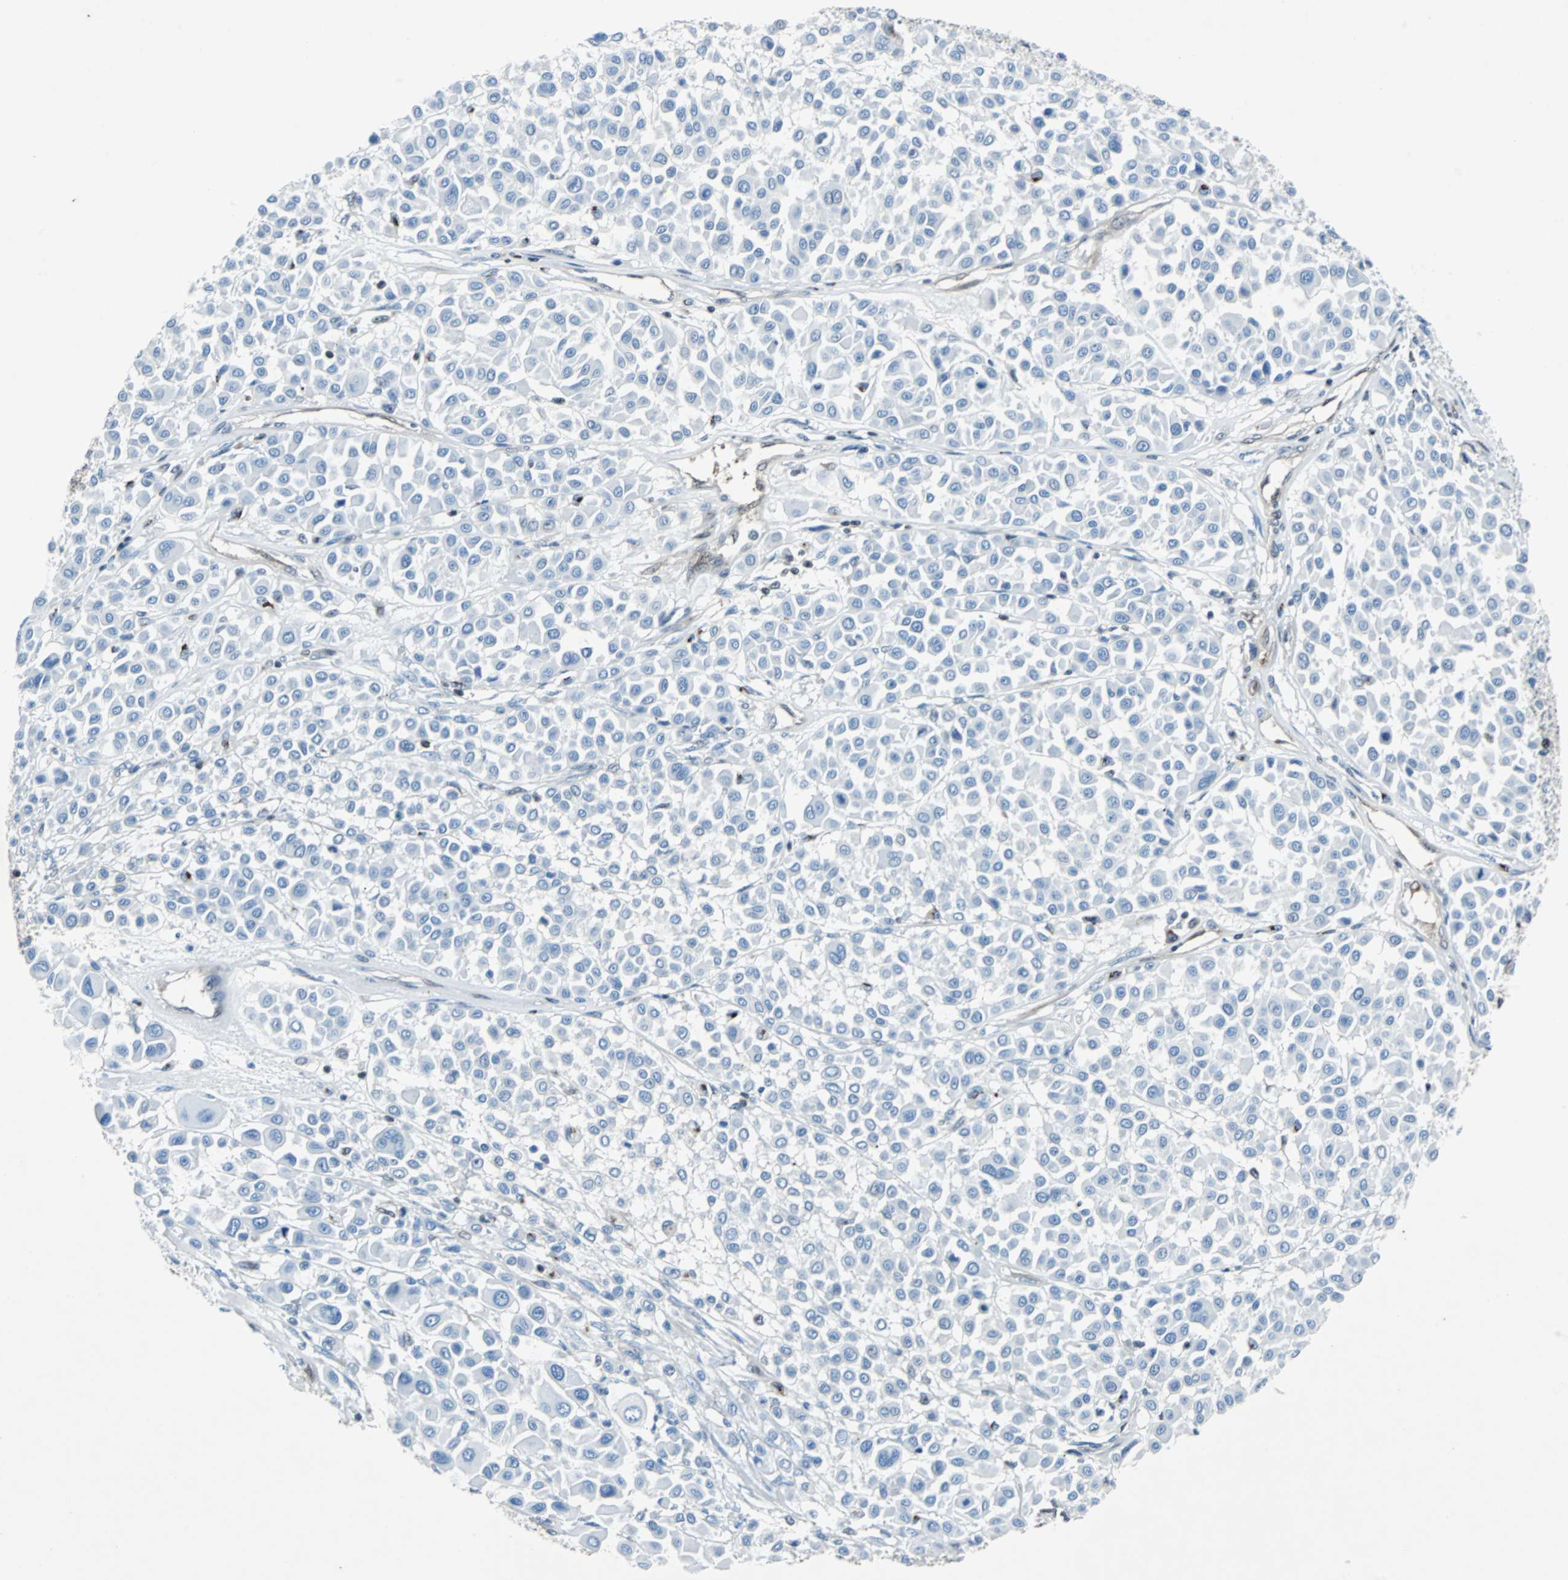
{"staining": {"intensity": "negative", "quantity": "none", "location": "none"}, "tissue": "melanoma", "cell_type": "Tumor cells", "image_type": "cancer", "snomed": [{"axis": "morphology", "description": "Malignant melanoma, Metastatic site"}, {"axis": "topography", "description": "Soft tissue"}], "caption": "A histopathology image of human melanoma is negative for staining in tumor cells. The staining was performed using DAB to visualize the protein expression in brown, while the nuclei were stained in blue with hematoxylin (Magnification: 20x).", "gene": "MAP2K6", "patient": {"sex": "male", "age": 41}}